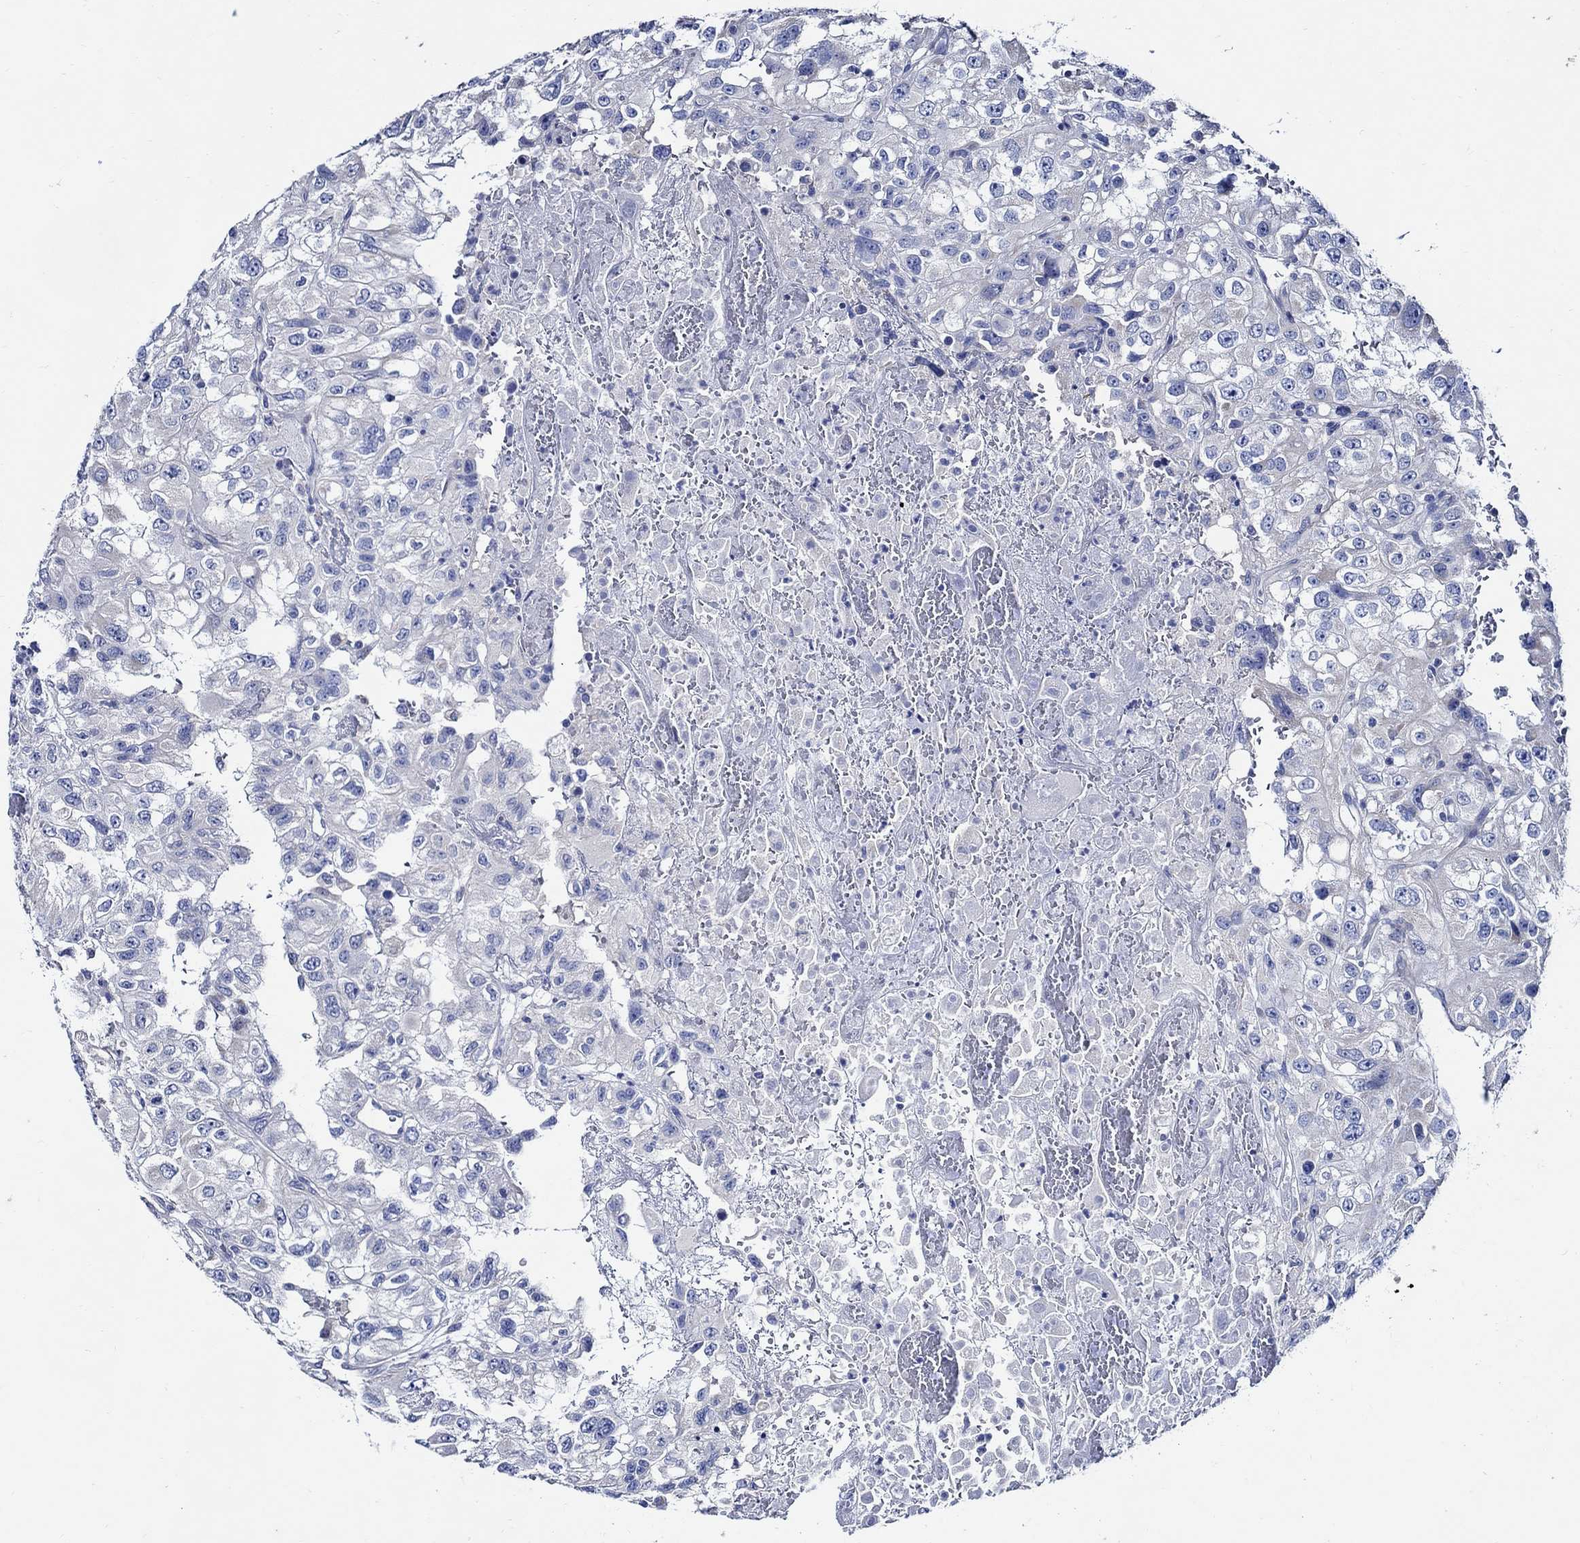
{"staining": {"intensity": "negative", "quantity": "none", "location": "none"}, "tissue": "renal cancer", "cell_type": "Tumor cells", "image_type": "cancer", "snomed": [{"axis": "morphology", "description": "Adenocarcinoma, NOS"}, {"axis": "topography", "description": "Kidney"}], "caption": "Image shows no significant protein staining in tumor cells of renal cancer (adenocarcinoma).", "gene": "SKOR1", "patient": {"sex": "male", "age": 64}}